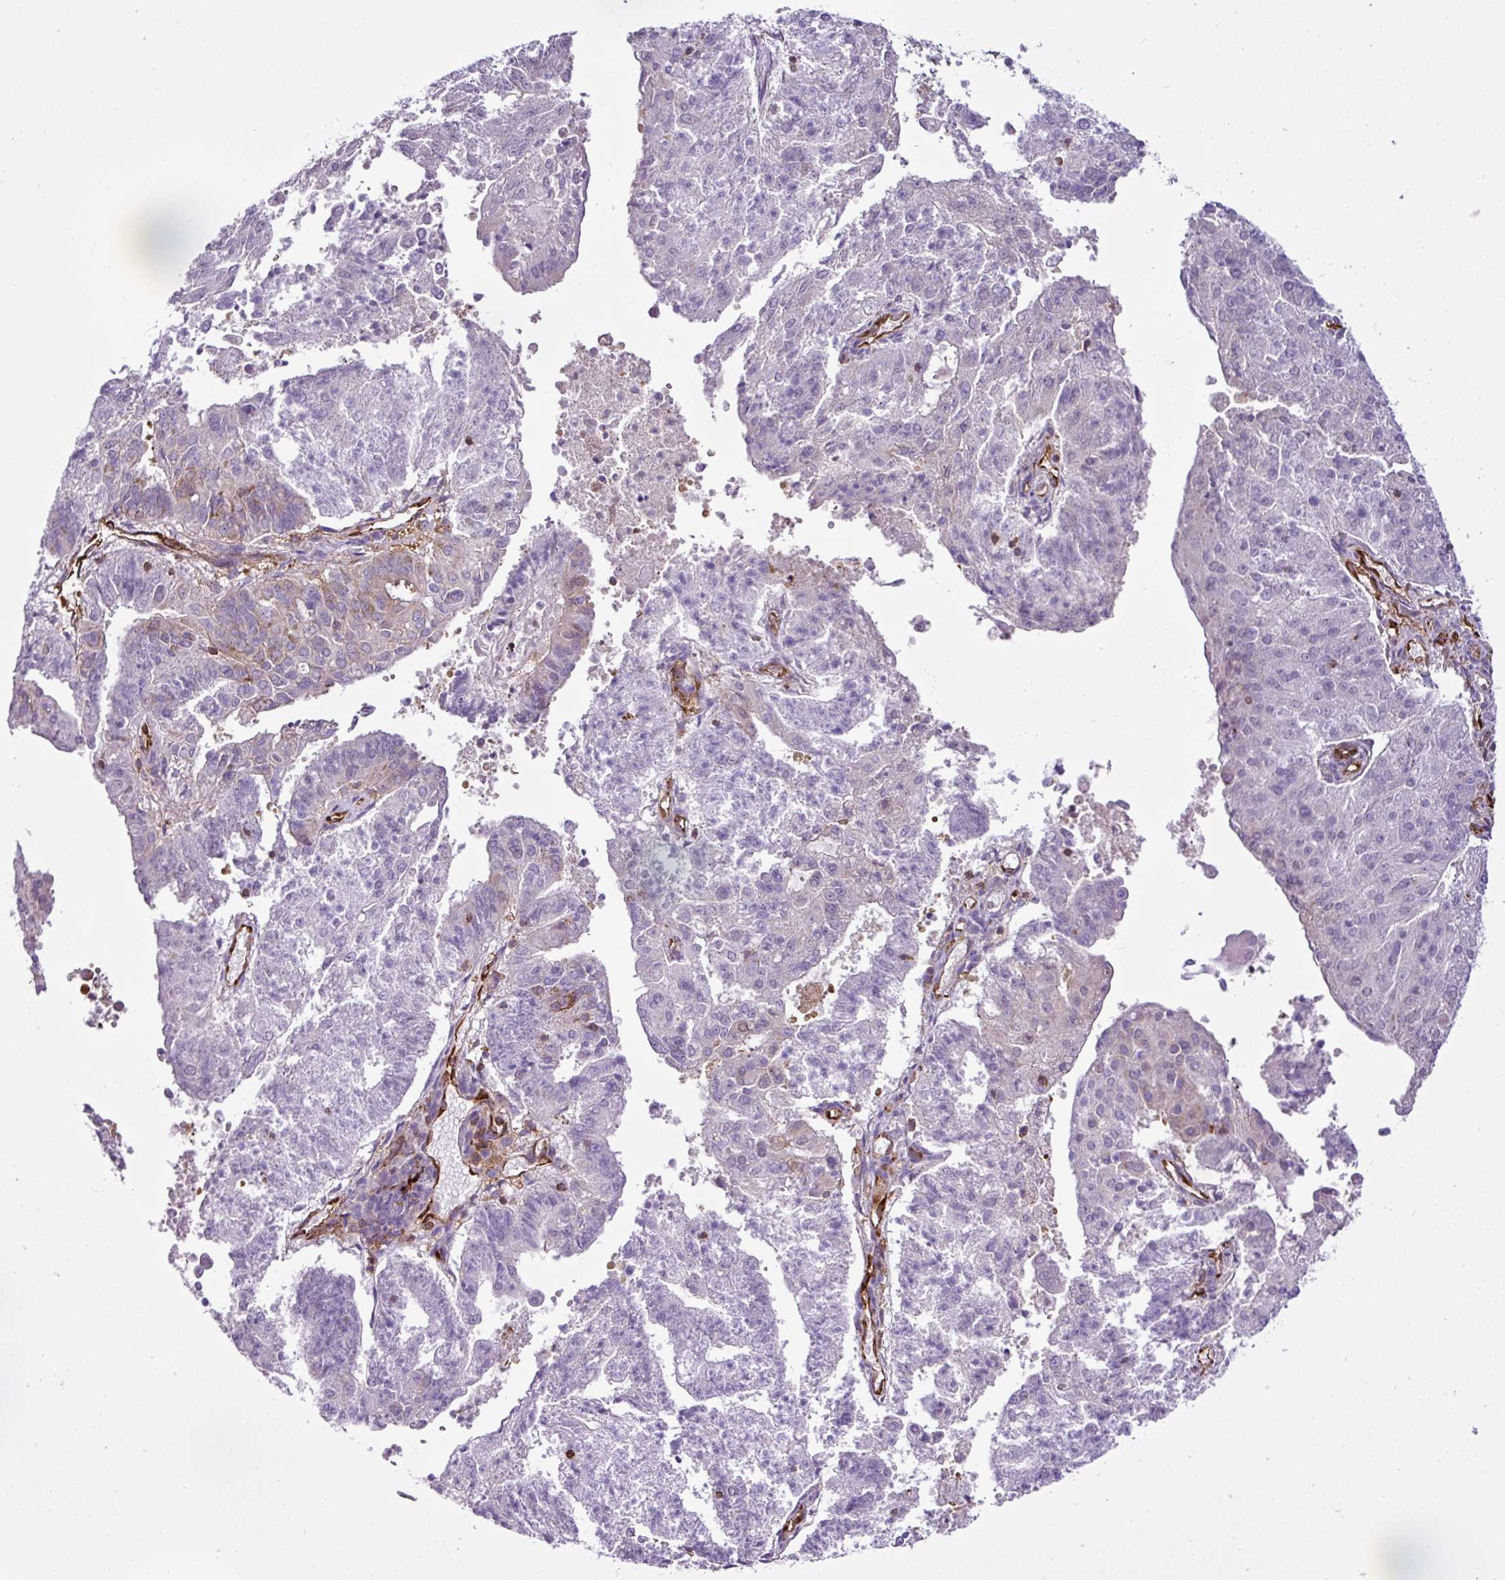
{"staining": {"intensity": "negative", "quantity": "none", "location": "none"}, "tissue": "endometrial cancer", "cell_type": "Tumor cells", "image_type": "cancer", "snomed": [{"axis": "morphology", "description": "Adenocarcinoma, NOS"}, {"axis": "topography", "description": "Endometrium"}], "caption": "Immunohistochemistry (IHC) photomicrograph of neoplastic tissue: adenocarcinoma (endometrial) stained with DAB (3,3'-diaminobenzidine) shows no significant protein positivity in tumor cells.", "gene": "EME2", "patient": {"sex": "female", "age": 82}}